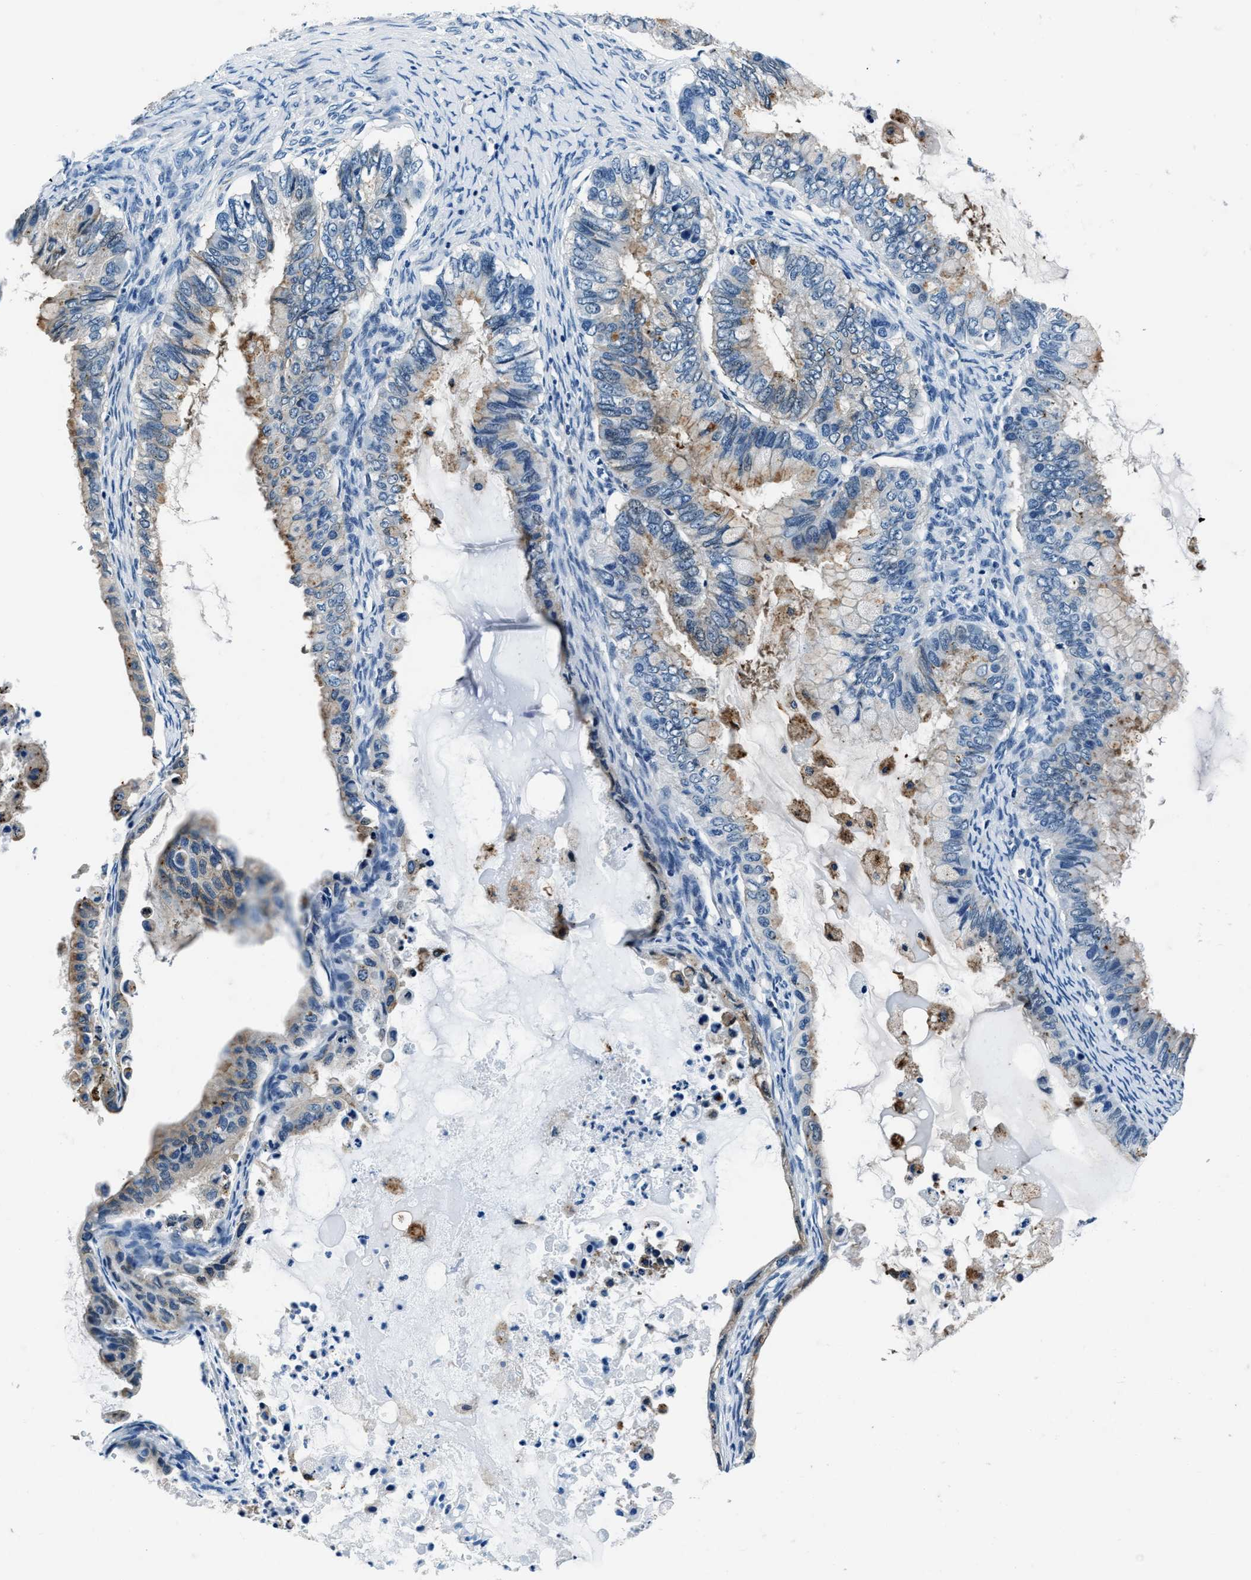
{"staining": {"intensity": "weak", "quantity": "25%-75%", "location": "cytoplasmic/membranous"}, "tissue": "ovarian cancer", "cell_type": "Tumor cells", "image_type": "cancer", "snomed": [{"axis": "morphology", "description": "Cystadenocarcinoma, mucinous, NOS"}, {"axis": "topography", "description": "Ovary"}], "caption": "Immunohistochemical staining of ovarian cancer shows low levels of weak cytoplasmic/membranous protein staining in approximately 25%-75% of tumor cells.", "gene": "PTPDC1", "patient": {"sex": "female", "age": 80}}